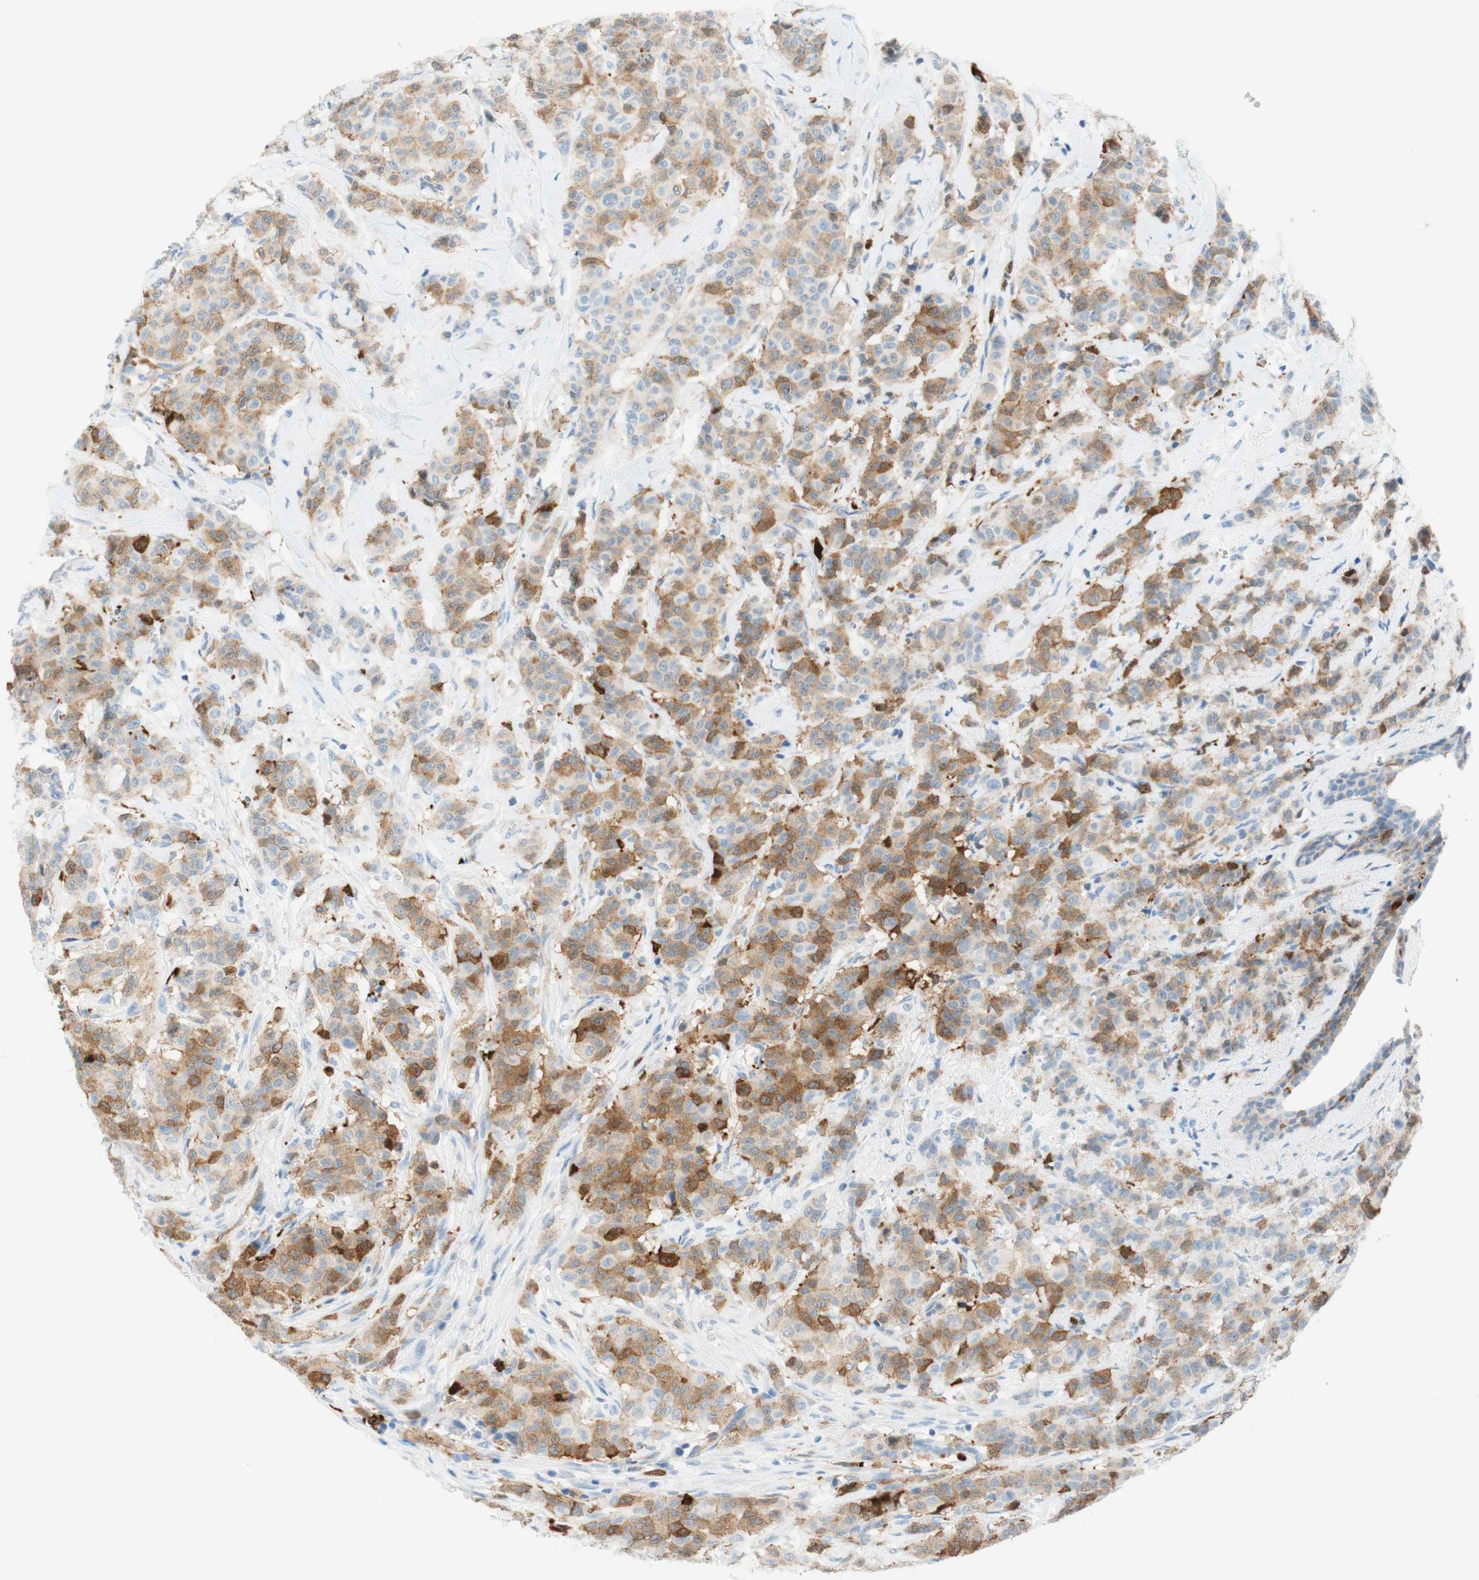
{"staining": {"intensity": "moderate", "quantity": "25%-75%", "location": "cytoplasmic/membranous"}, "tissue": "breast cancer", "cell_type": "Tumor cells", "image_type": "cancer", "snomed": [{"axis": "morphology", "description": "Normal tissue, NOS"}, {"axis": "morphology", "description": "Duct carcinoma"}, {"axis": "topography", "description": "Breast"}], "caption": "Approximately 25%-75% of tumor cells in breast cancer (invasive ductal carcinoma) display moderate cytoplasmic/membranous protein staining as visualized by brown immunohistochemical staining.", "gene": "STMN1", "patient": {"sex": "female", "age": 40}}